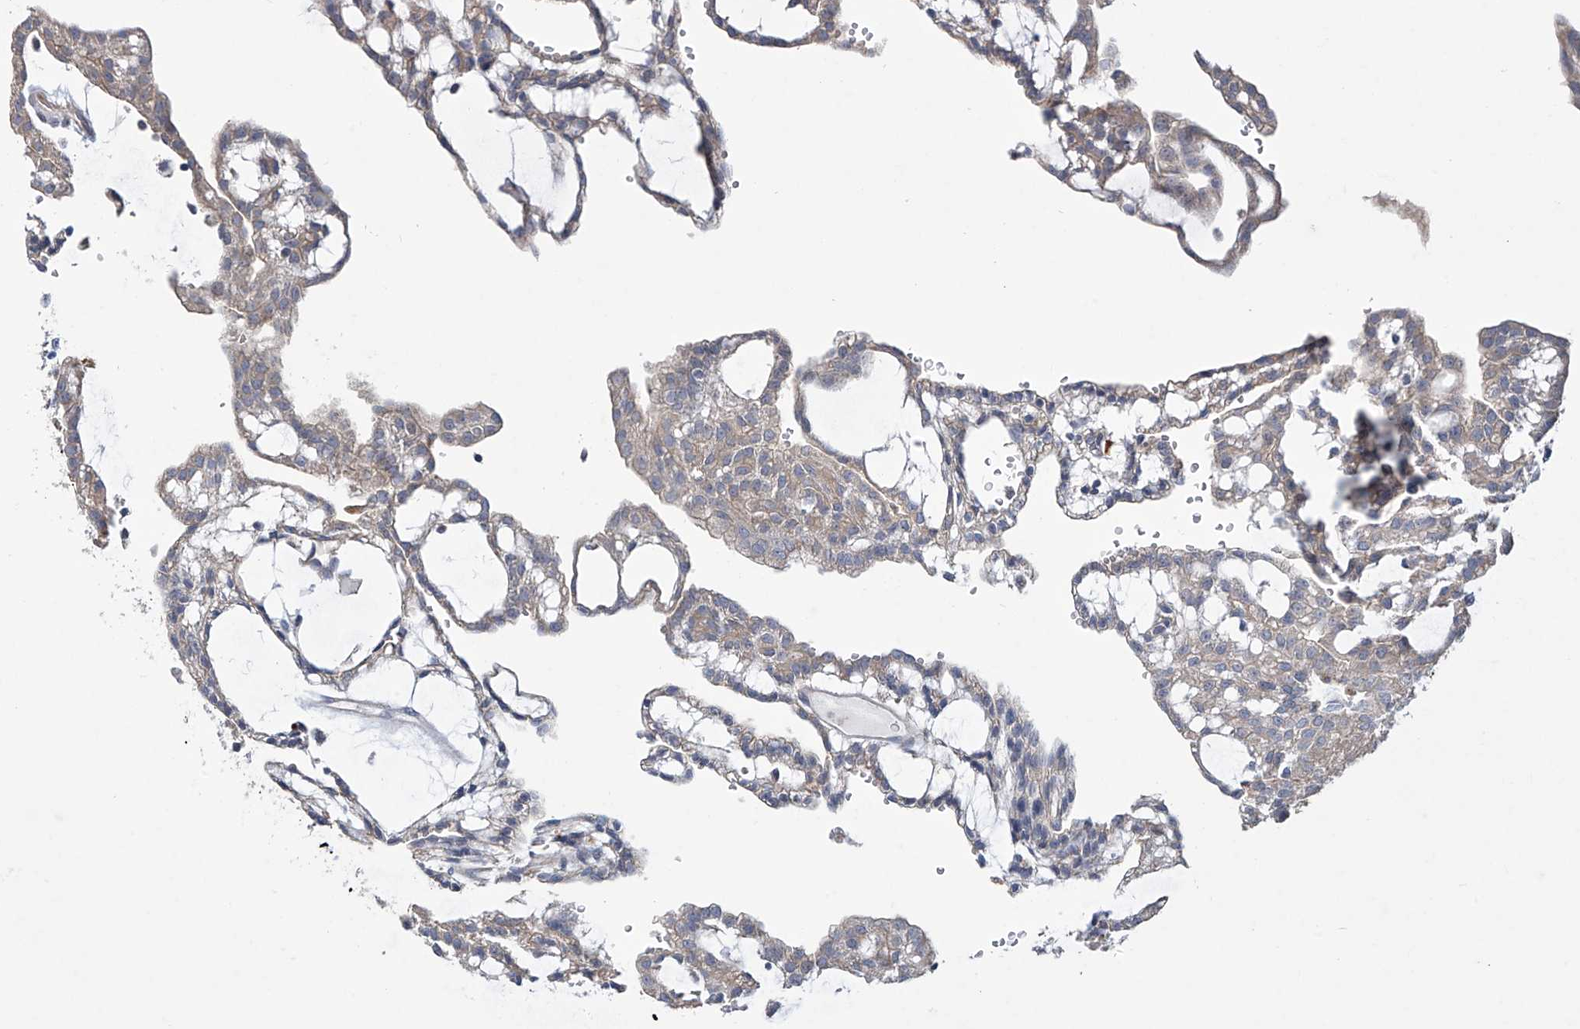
{"staining": {"intensity": "negative", "quantity": "none", "location": "none"}, "tissue": "renal cancer", "cell_type": "Tumor cells", "image_type": "cancer", "snomed": [{"axis": "morphology", "description": "Adenocarcinoma, NOS"}, {"axis": "topography", "description": "Kidney"}], "caption": "A high-resolution photomicrograph shows immunohistochemistry staining of renal cancer, which displays no significant expression in tumor cells.", "gene": "TRIM60", "patient": {"sex": "male", "age": 63}}